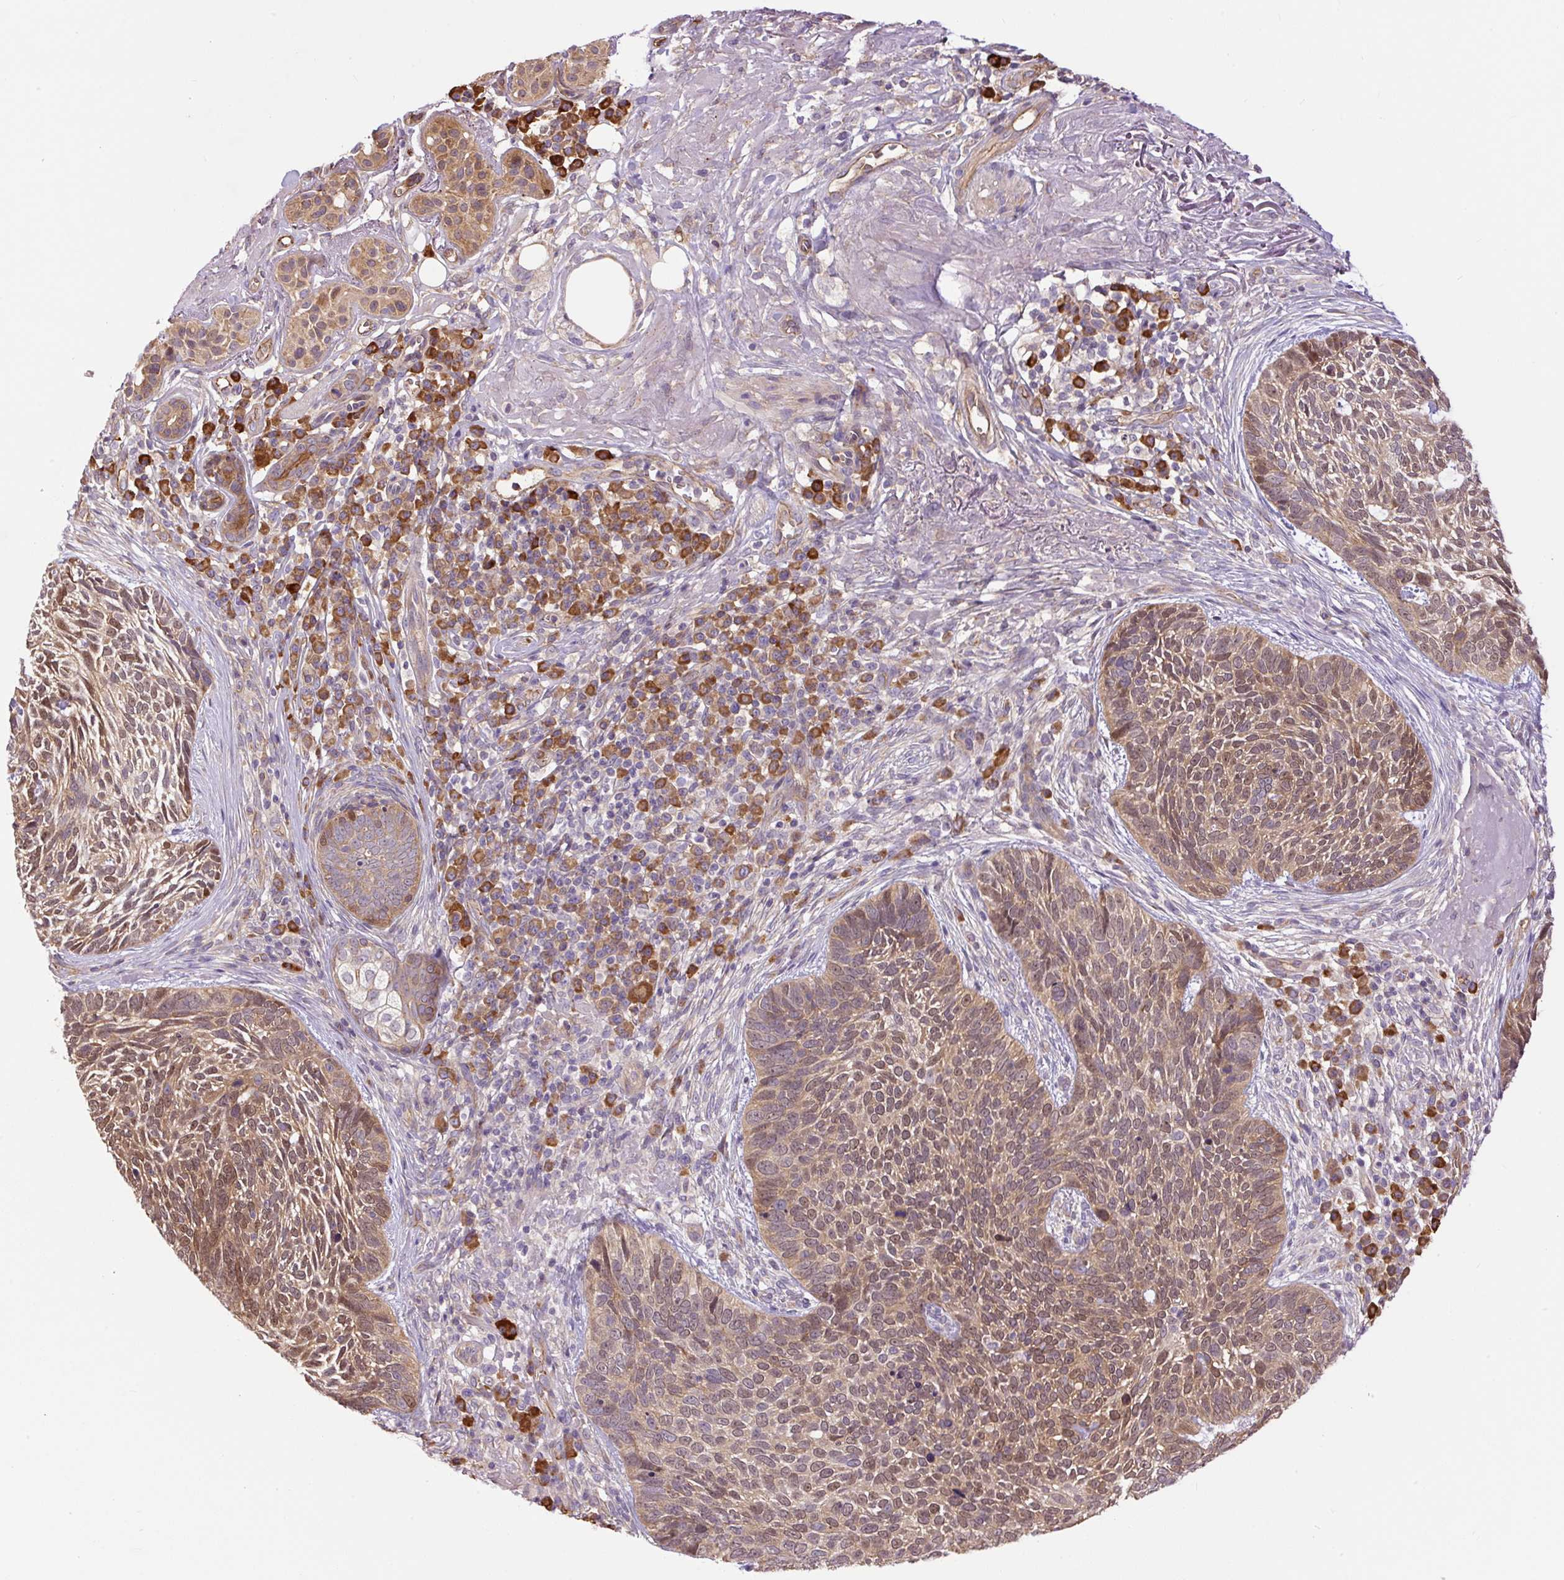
{"staining": {"intensity": "moderate", "quantity": ">75%", "location": "cytoplasmic/membranous,nuclear"}, "tissue": "skin cancer", "cell_type": "Tumor cells", "image_type": "cancer", "snomed": [{"axis": "morphology", "description": "Basal cell carcinoma"}, {"axis": "topography", "description": "Skin"}, {"axis": "topography", "description": "Skin of face"}], "caption": "A medium amount of moderate cytoplasmic/membranous and nuclear positivity is seen in approximately >75% of tumor cells in skin cancer (basal cell carcinoma) tissue.", "gene": "PPME1", "patient": {"sex": "female", "age": 95}}